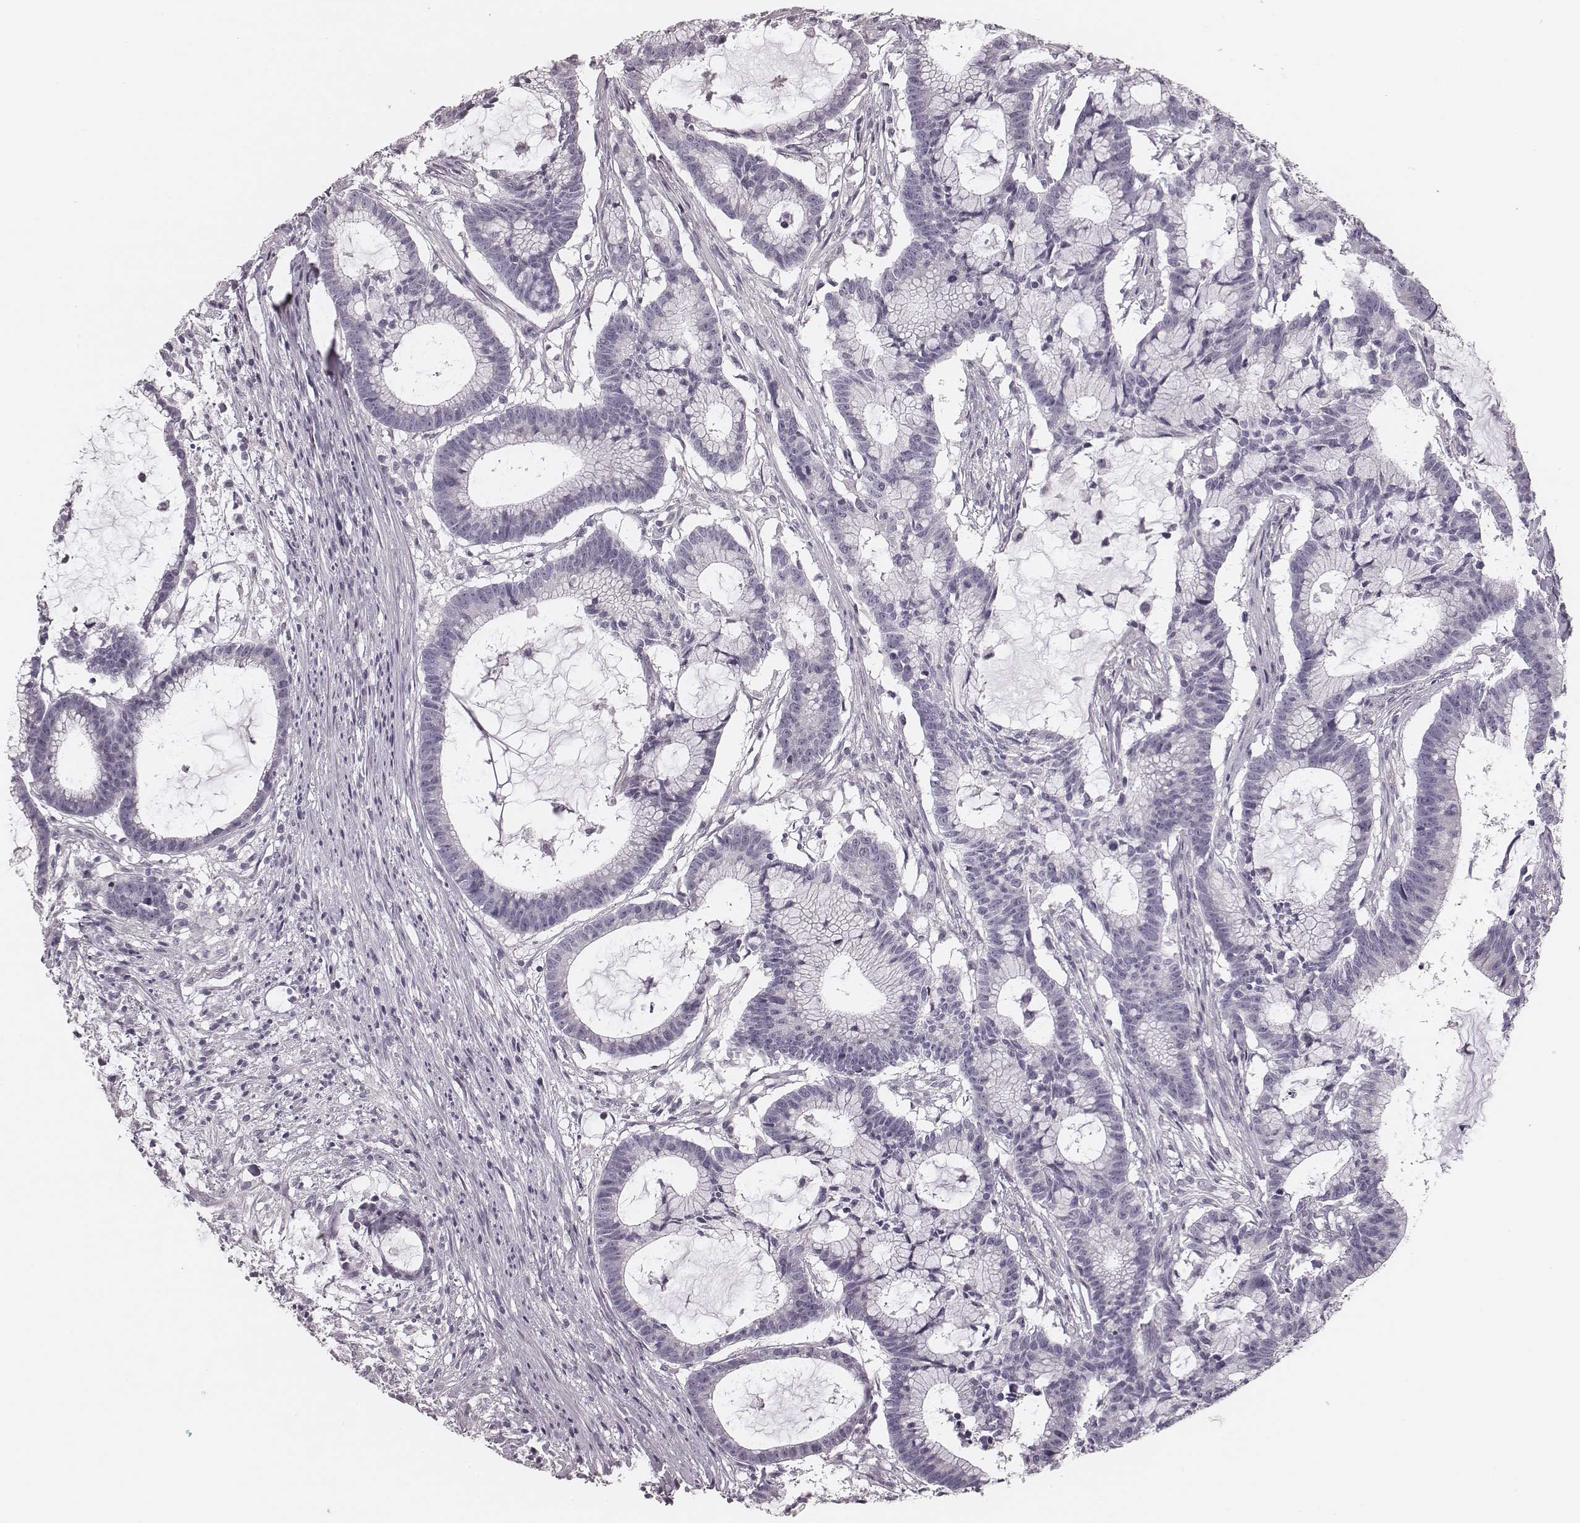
{"staining": {"intensity": "negative", "quantity": "none", "location": "none"}, "tissue": "colorectal cancer", "cell_type": "Tumor cells", "image_type": "cancer", "snomed": [{"axis": "morphology", "description": "Adenocarcinoma, NOS"}, {"axis": "topography", "description": "Colon"}], "caption": "Adenocarcinoma (colorectal) was stained to show a protein in brown. There is no significant expression in tumor cells.", "gene": "SPA17", "patient": {"sex": "female", "age": 78}}